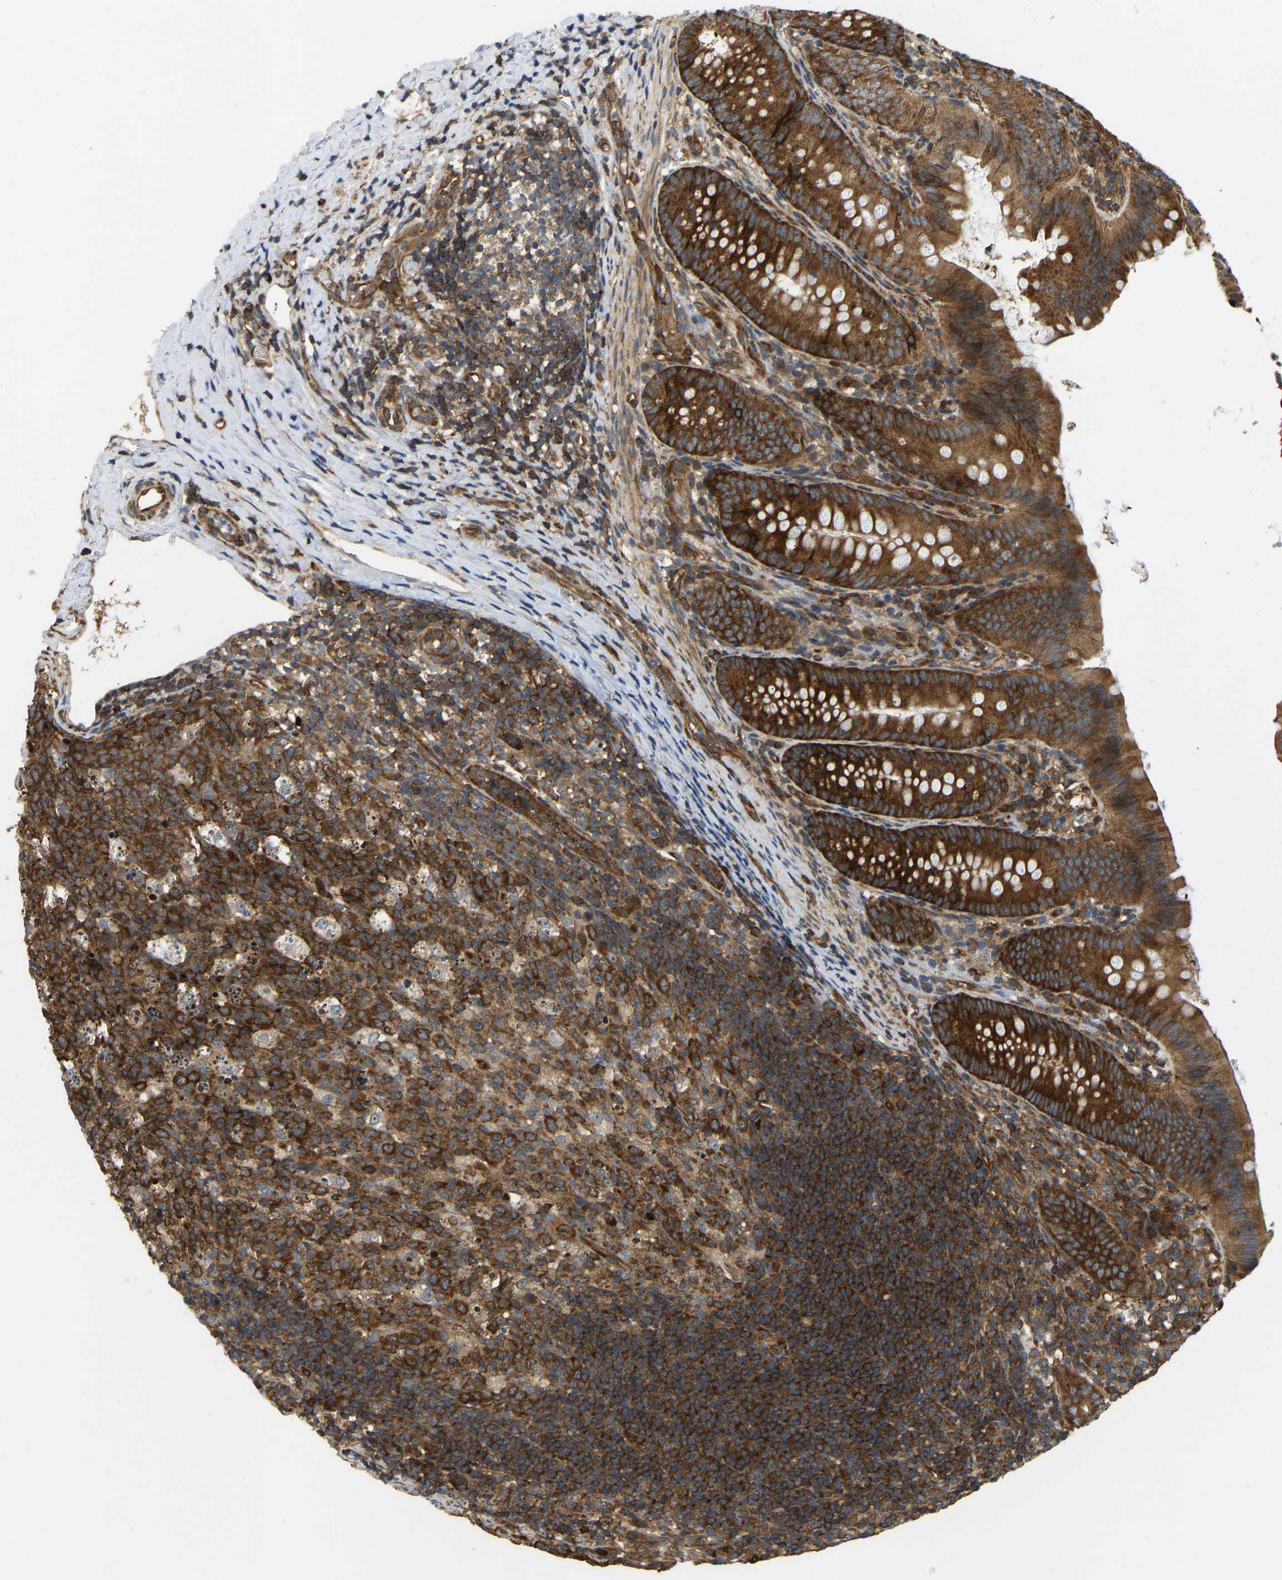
{"staining": {"intensity": "strong", "quantity": ">75%", "location": "cytoplasmic/membranous"}, "tissue": "appendix", "cell_type": "Glandular cells", "image_type": "normal", "snomed": [{"axis": "morphology", "description": "Normal tissue, NOS"}, {"axis": "topography", "description": "Appendix"}], "caption": "Glandular cells exhibit strong cytoplasmic/membranous expression in approximately >75% of cells in benign appendix.", "gene": "RASGRF2", "patient": {"sex": "male", "age": 1}}